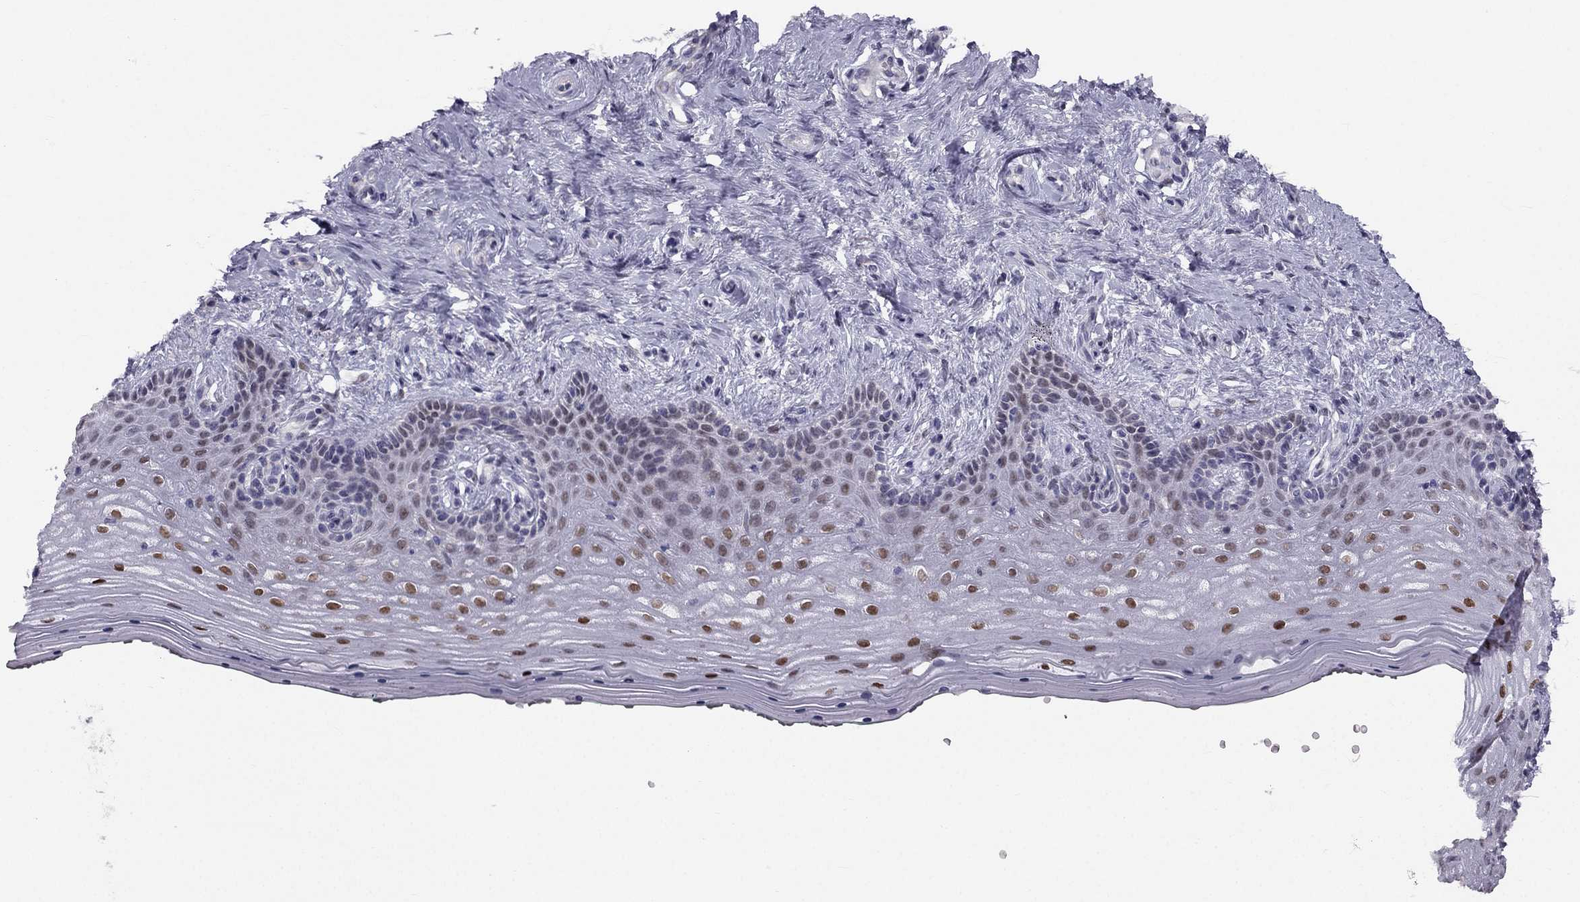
{"staining": {"intensity": "strong", "quantity": ">75%", "location": "nuclear"}, "tissue": "vagina", "cell_type": "Squamous epithelial cells", "image_type": "normal", "snomed": [{"axis": "morphology", "description": "Normal tissue, NOS"}, {"axis": "topography", "description": "Vagina"}], "caption": "This photomicrograph reveals IHC staining of benign vagina, with high strong nuclear positivity in approximately >75% of squamous epithelial cells.", "gene": "TRPS1", "patient": {"sex": "female", "age": 45}}